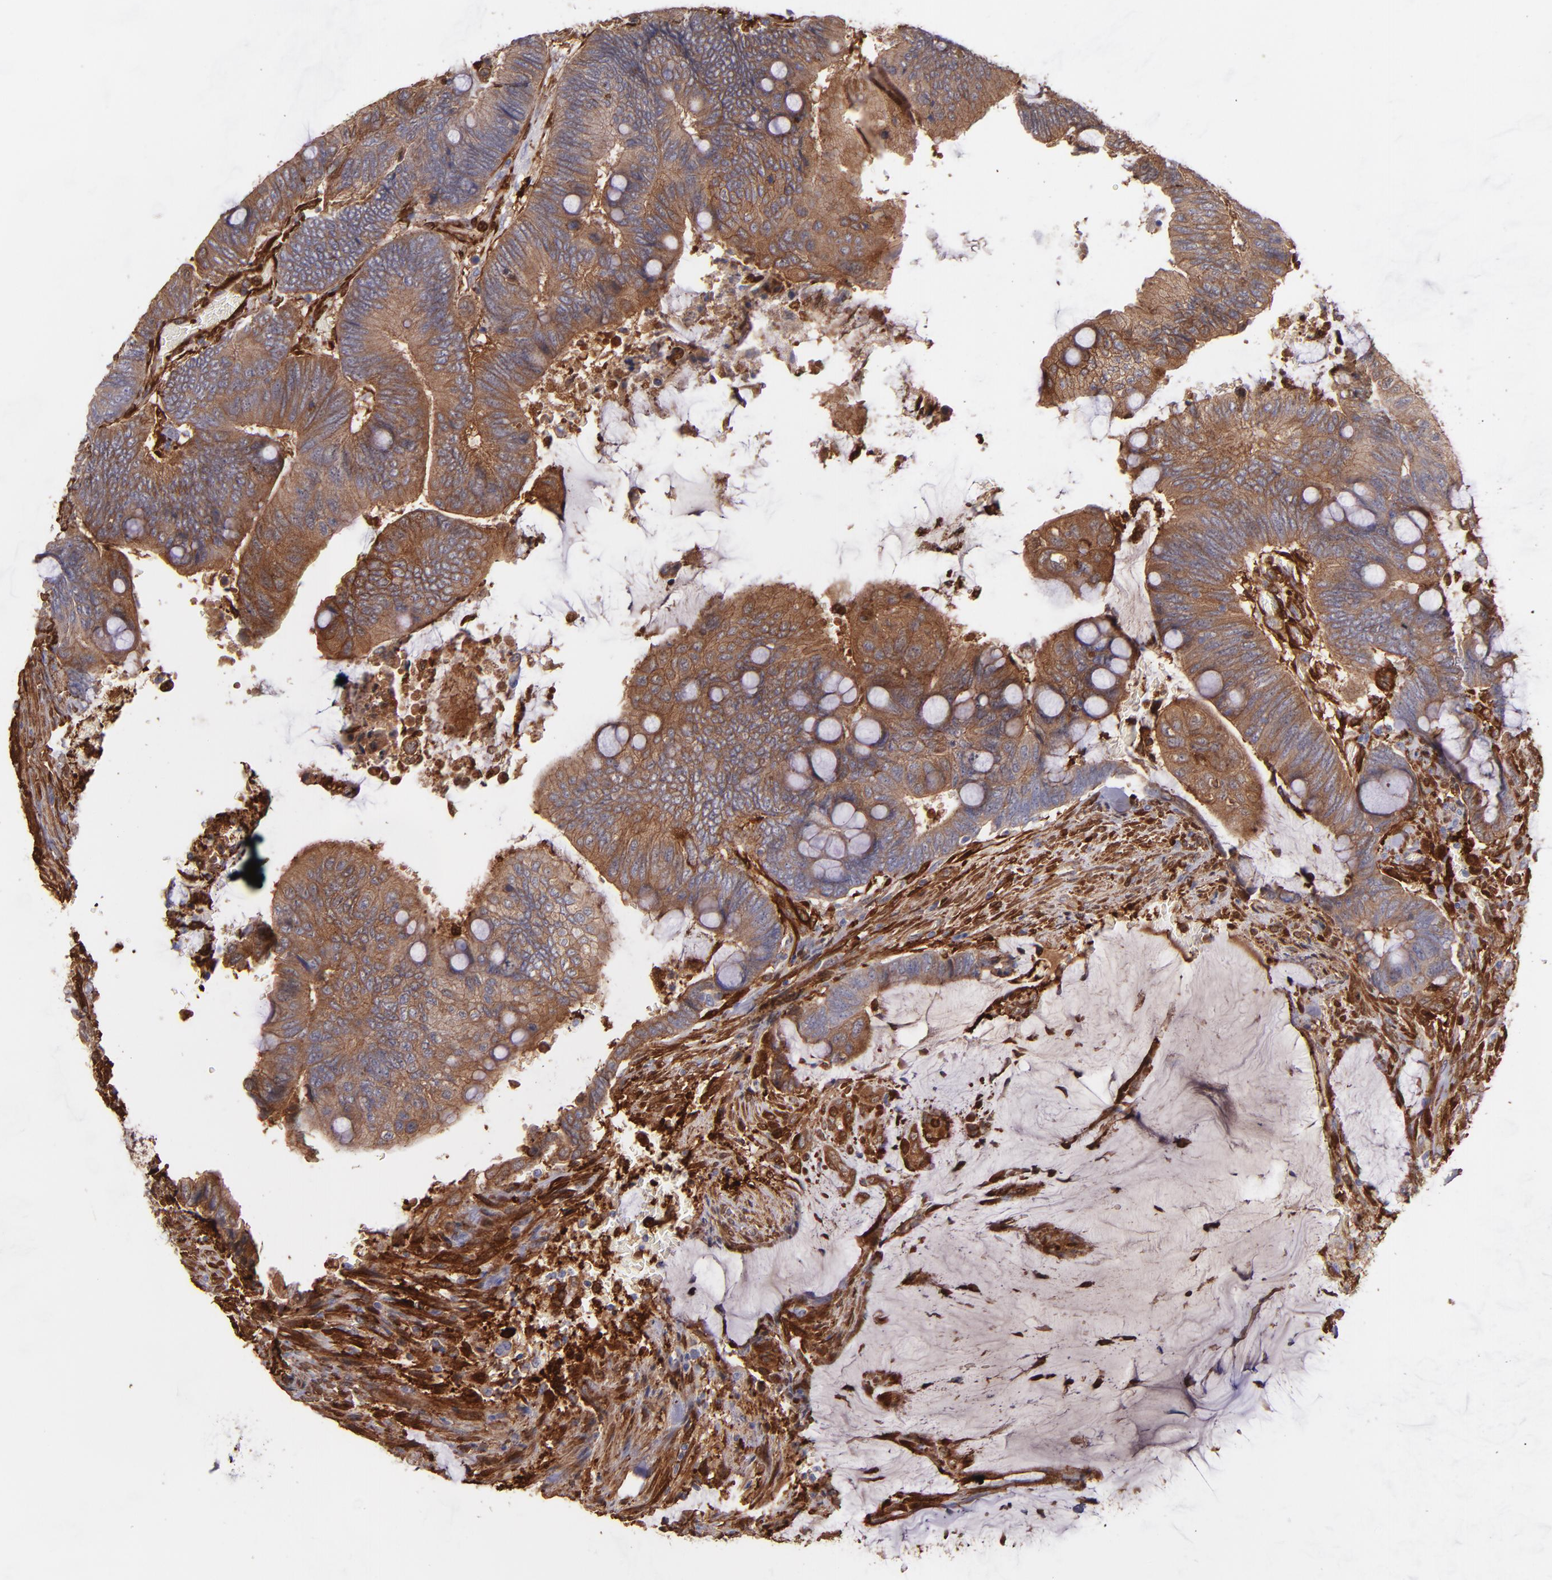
{"staining": {"intensity": "moderate", "quantity": ">75%", "location": "cytoplasmic/membranous"}, "tissue": "colorectal cancer", "cell_type": "Tumor cells", "image_type": "cancer", "snomed": [{"axis": "morphology", "description": "Normal tissue, NOS"}, {"axis": "morphology", "description": "Adenocarcinoma, NOS"}, {"axis": "topography", "description": "Rectum"}], "caption": "Immunohistochemical staining of adenocarcinoma (colorectal) shows moderate cytoplasmic/membranous protein expression in about >75% of tumor cells.", "gene": "VCL", "patient": {"sex": "male", "age": 92}}